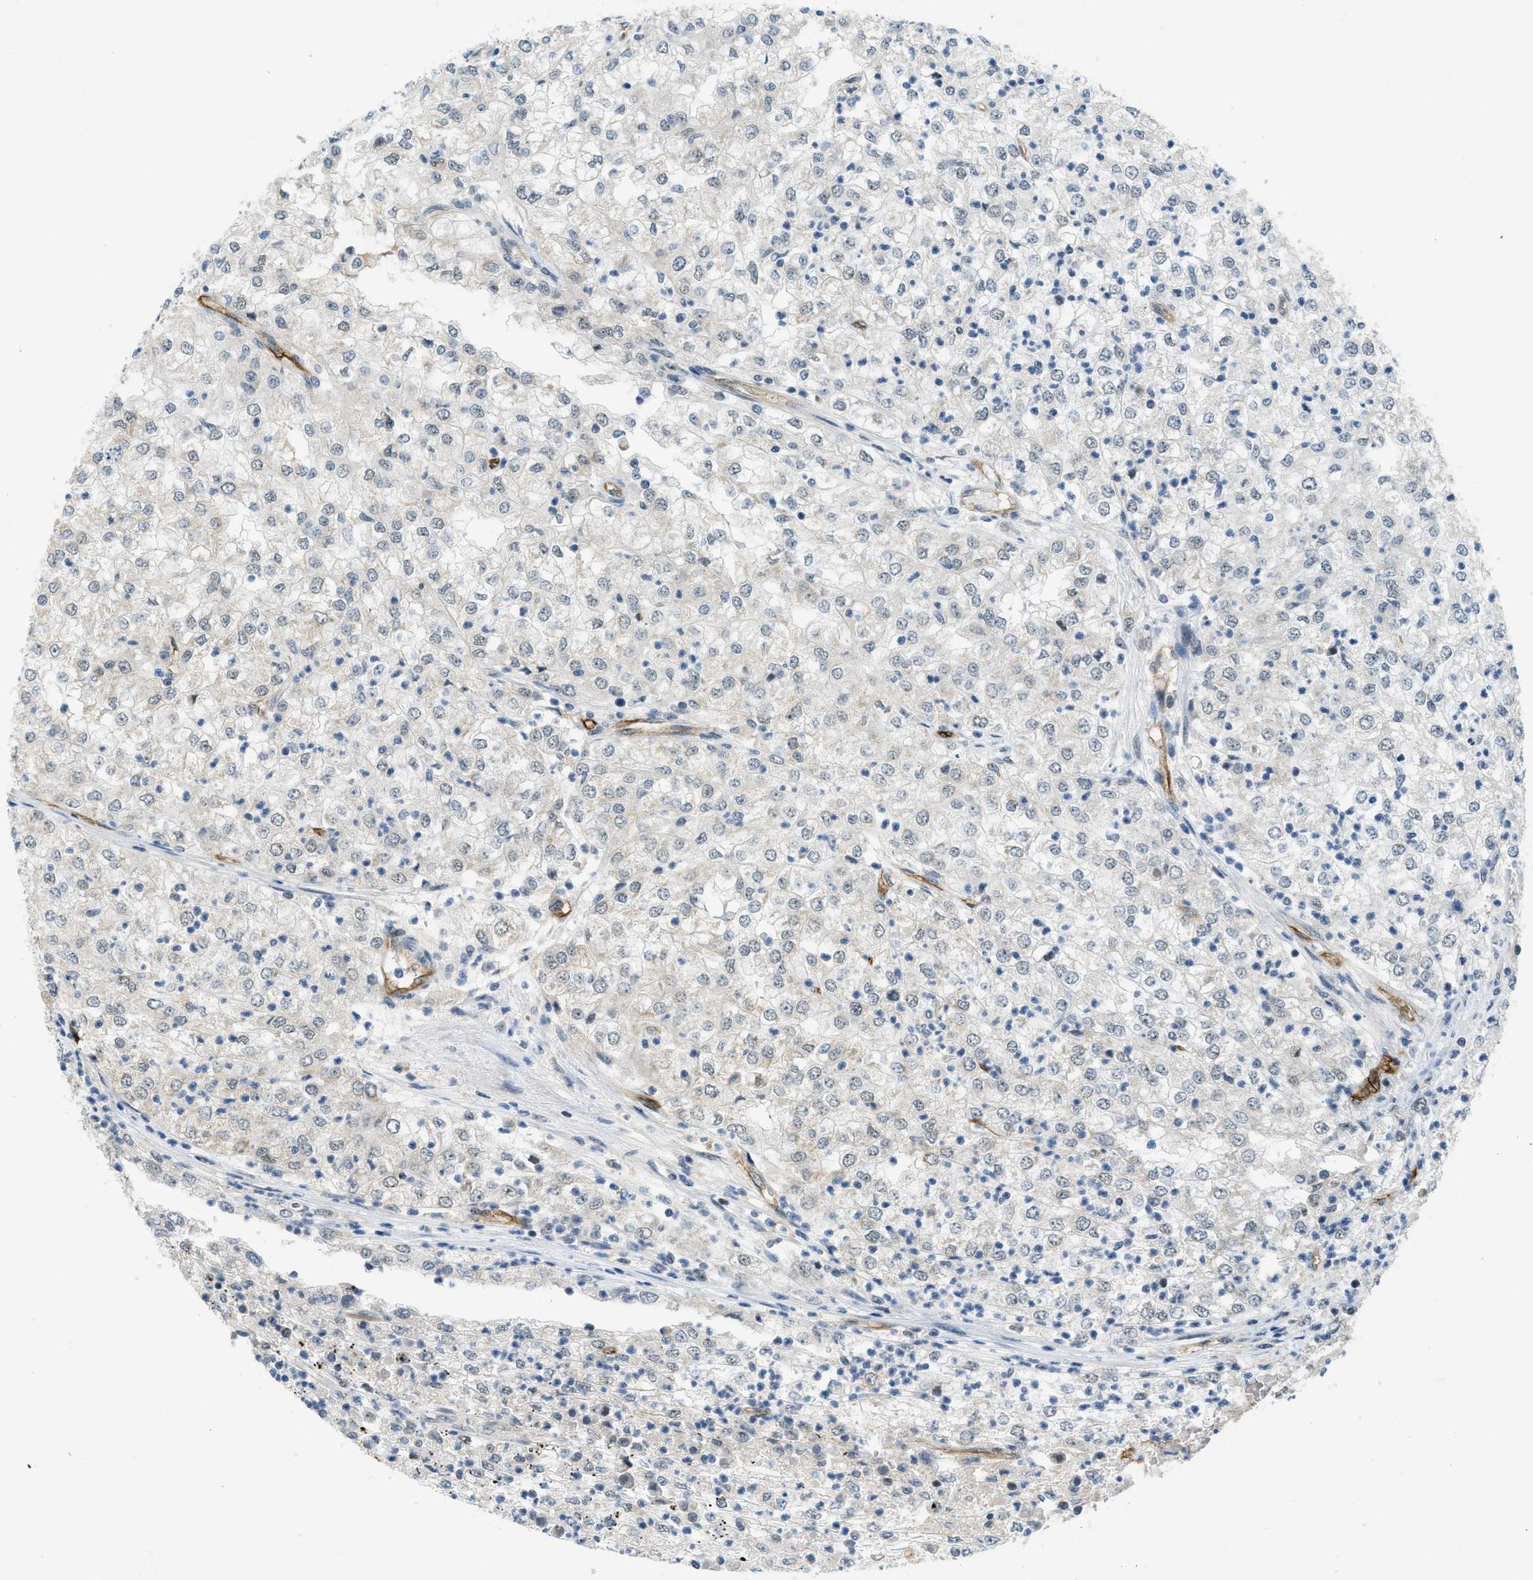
{"staining": {"intensity": "negative", "quantity": "none", "location": "none"}, "tissue": "renal cancer", "cell_type": "Tumor cells", "image_type": "cancer", "snomed": [{"axis": "morphology", "description": "Adenocarcinoma, NOS"}, {"axis": "topography", "description": "Kidney"}], "caption": "This histopathology image is of adenocarcinoma (renal) stained with immunohistochemistry (IHC) to label a protein in brown with the nuclei are counter-stained blue. There is no expression in tumor cells.", "gene": "SLCO2A1", "patient": {"sex": "female", "age": 54}}